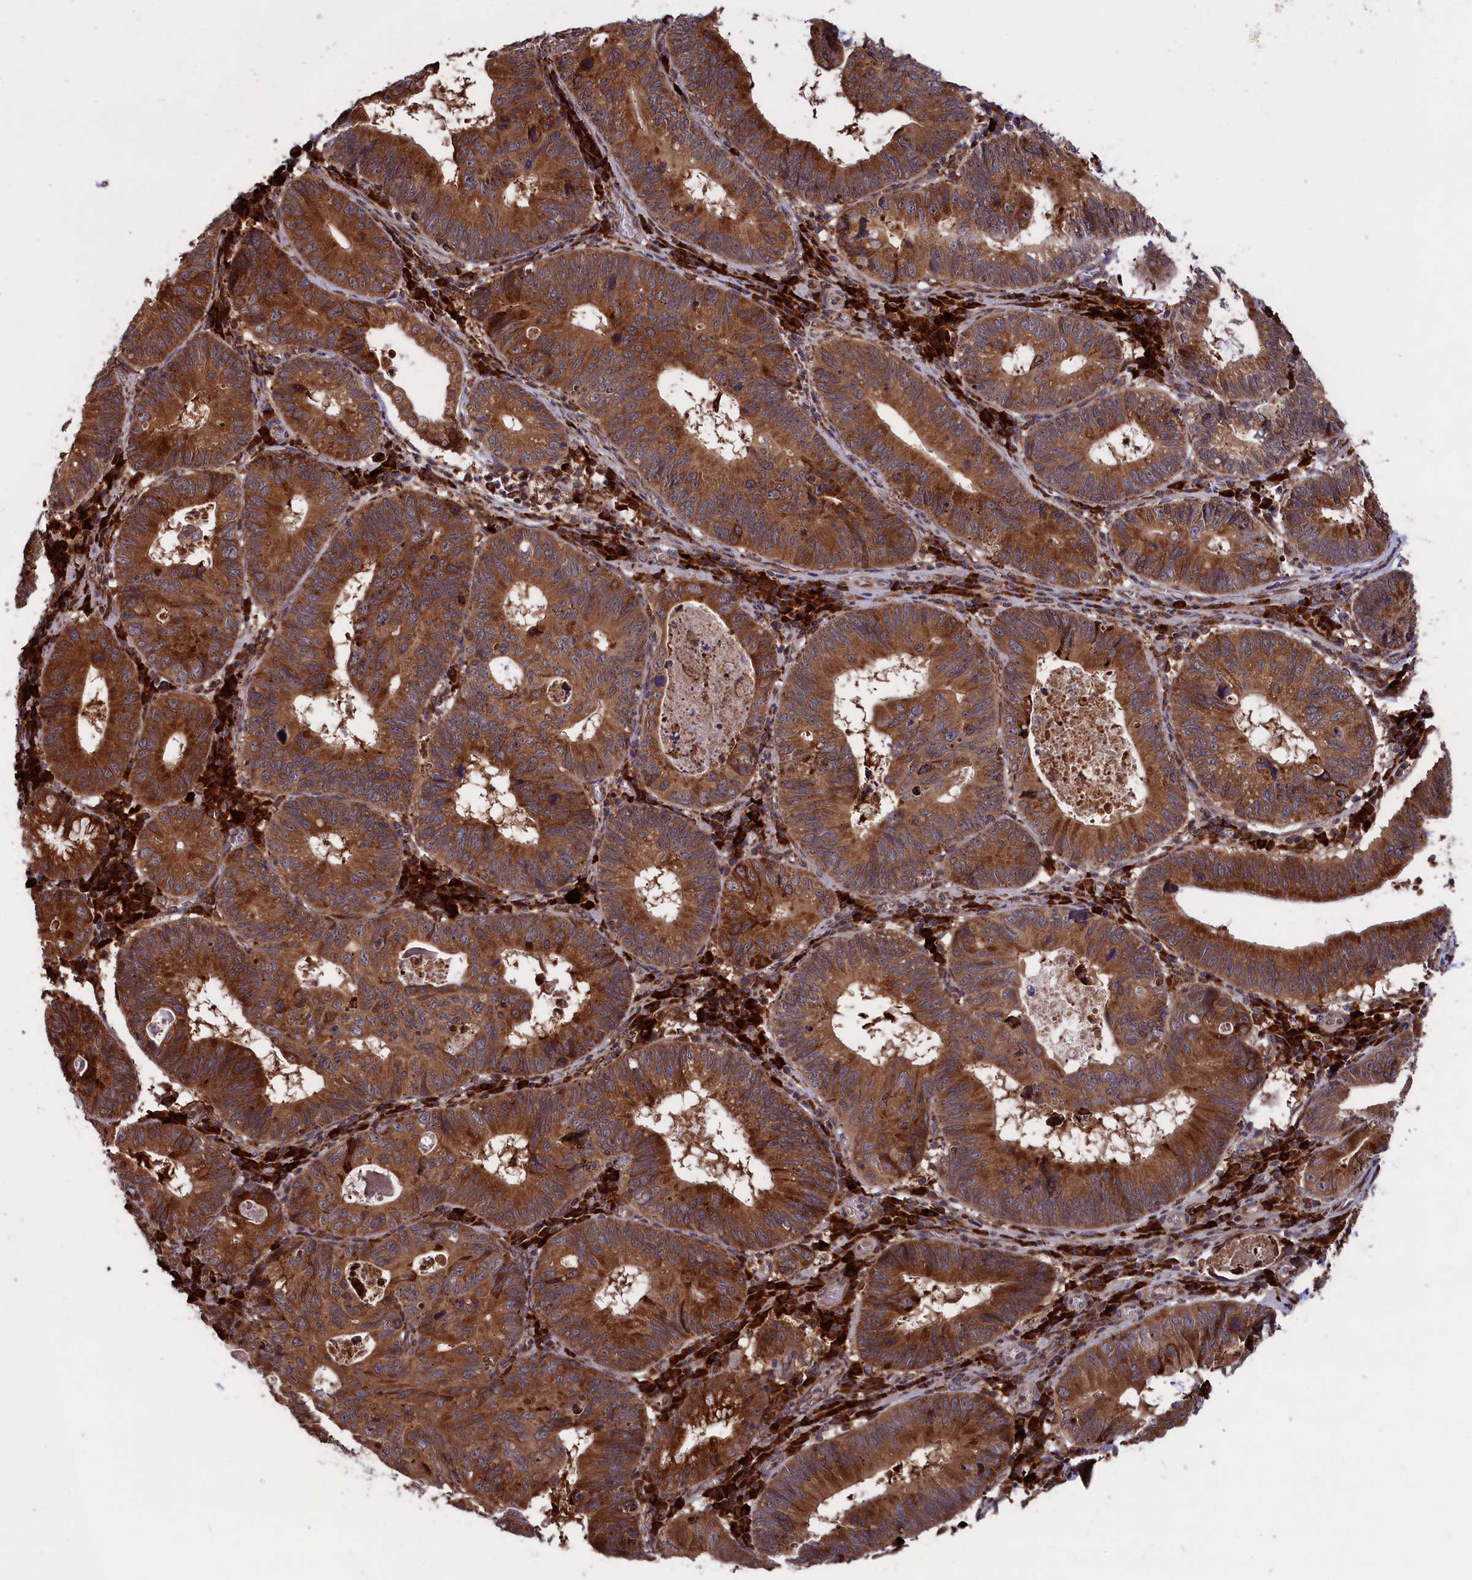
{"staining": {"intensity": "strong", "quantity": ">75%", "location": "cytoplasmic/membranous"}, "tissue": "stomach cancer", "cell_type": "Tumor cells", "image_type": "cancer", "snomed": [{"axis": "morphology", "description": "Adenocarcinoma, NOS"}, {"axis": "topography", "description": "Stomach"}], "caption": "Human stomach adenocarcinoma stained for a protein (brown) shows strong cytoplasmic/membranous positive staining in approximately >75% of tumor cells.", "gene": "PLA2G4C", "patient": {"sex": "male", "age": 59}}